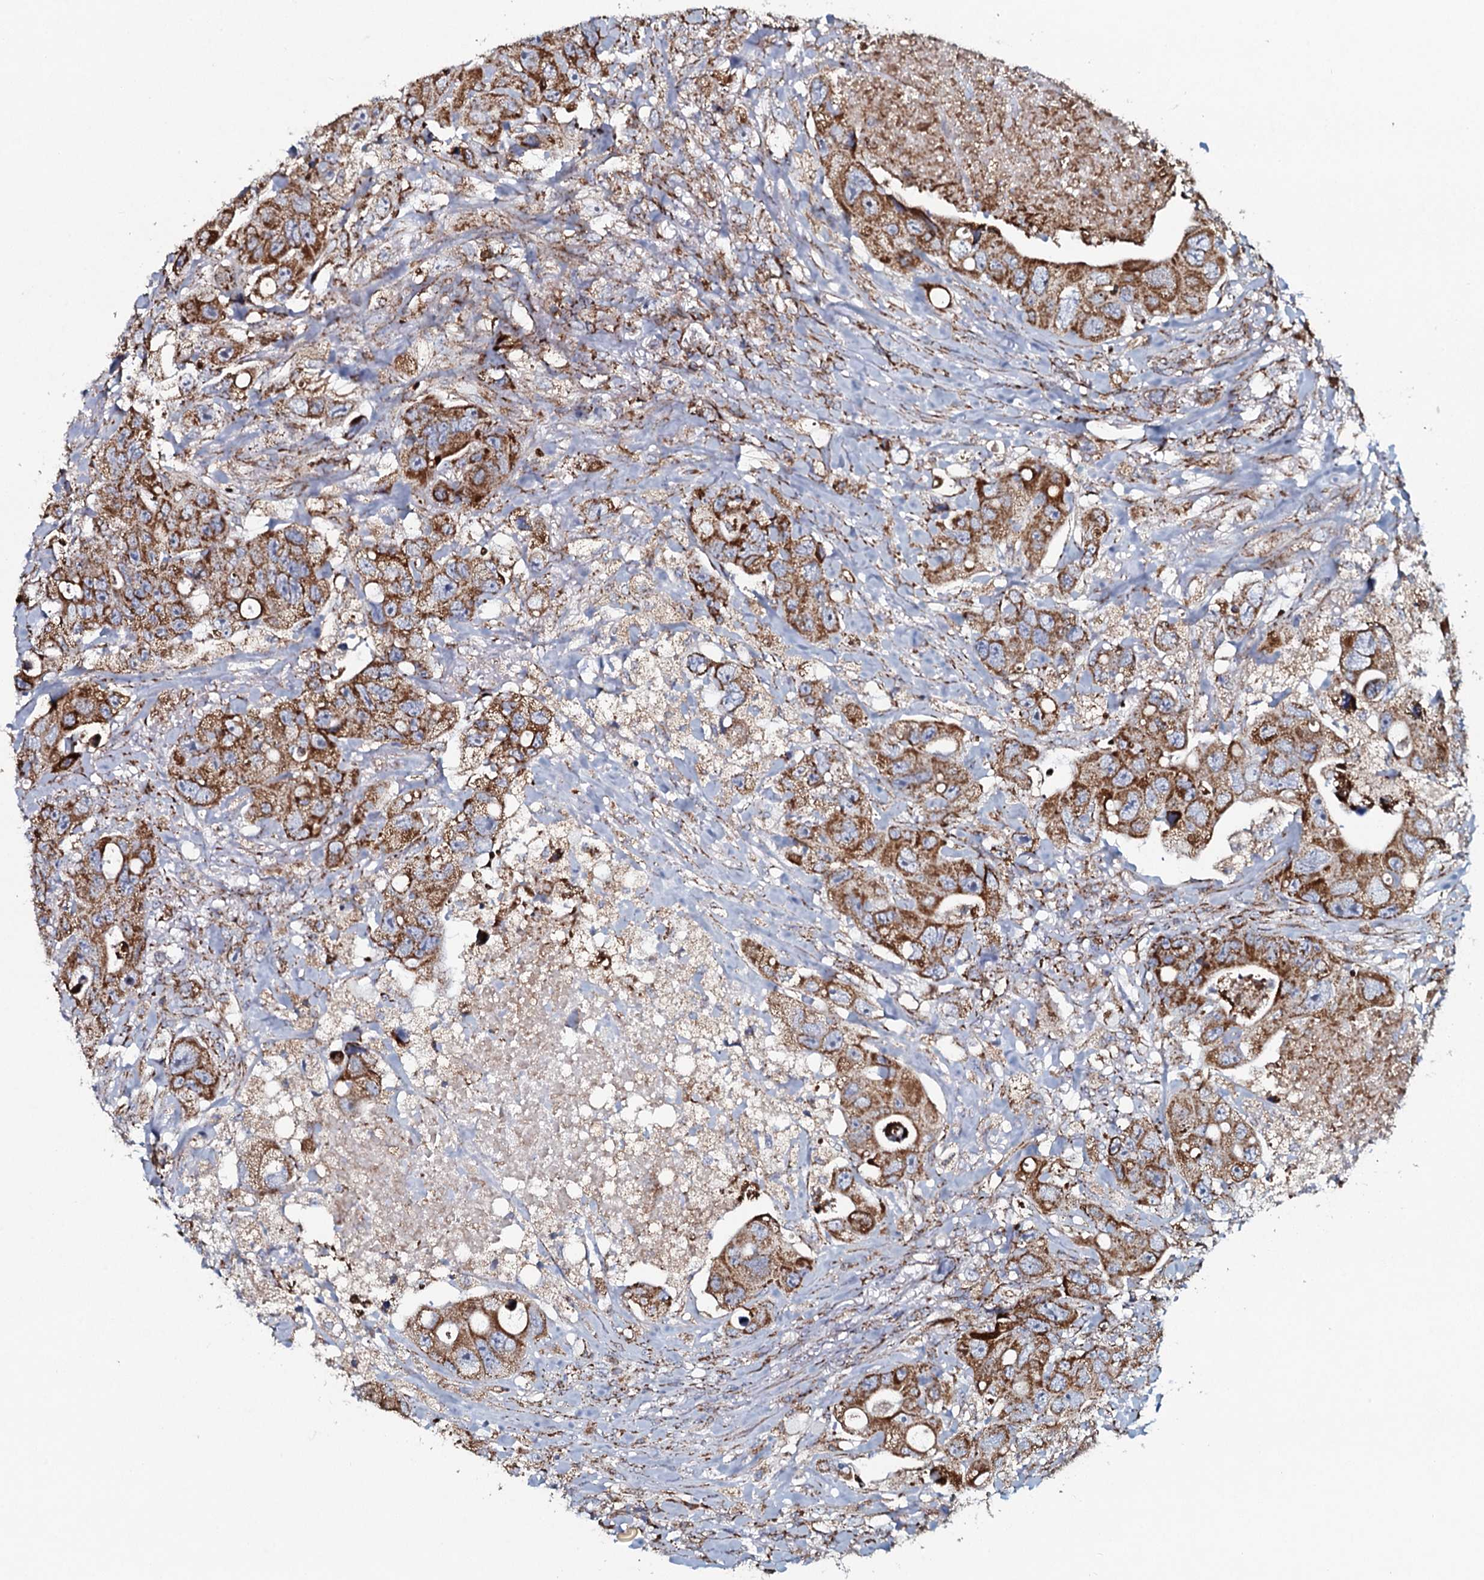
{"staining": {"intensity": "strong", "quantity": ">75%", "location": "cytoplasmic/membranous"}, "tissue": "colorectal cancer", "cell_type": "Tumor cells", "image_type": "cancer", "snomed": [{"axis": "morphology", "description": "Adenocarcinoma, NOS"}, {"axis": "topography", "description": "Colon"}], "caption": "Protein staining by immunohistochemistry (IHC) exhibits strong cytoplasmic/membranous staining in about >75% of tumor cells in colorectal cancer. Immunohistochemistry stains the protein in brown and the nuclei are stained blue.", "gene": "EVC2", "patient": {"sex": "female", "age": 46}}